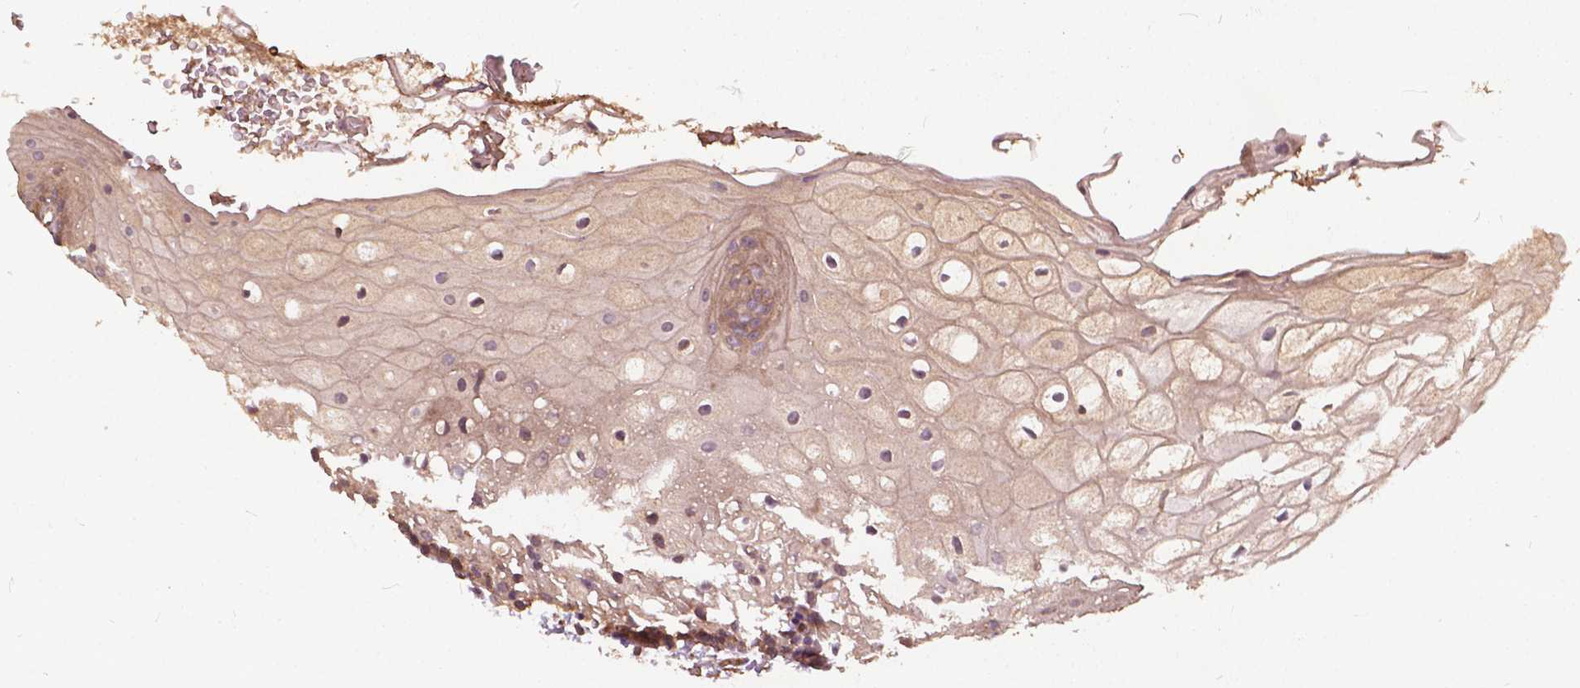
{"staining": {"intensity": "moderate", "quantity": "25%-75%", "location": "cytoplasmic/membranous"}, "tissue": "oral mucosa", "cell_type": "Squamous epithelial cells", "image_type": "normal", "snomed": [{"axis": "morphology", "description": "Normal tissue, NOS"}, {"axis": "morphology", "description": "Squamous cell carcinoma, NOS"}, {"axis": "topography", "description": "Oral tissue"}, {"axis": "topography", "description": "Head-Neck"}], "caption": "DAB immunohistochemical staining of normal oral mucosa demonstrates moderate cytoplasmic/membranous protein expression in approximately 25%-75% of squamous epithelial cells.", "gene": "UBXN2A", "patient": {"sex": "male", "age": 69}}